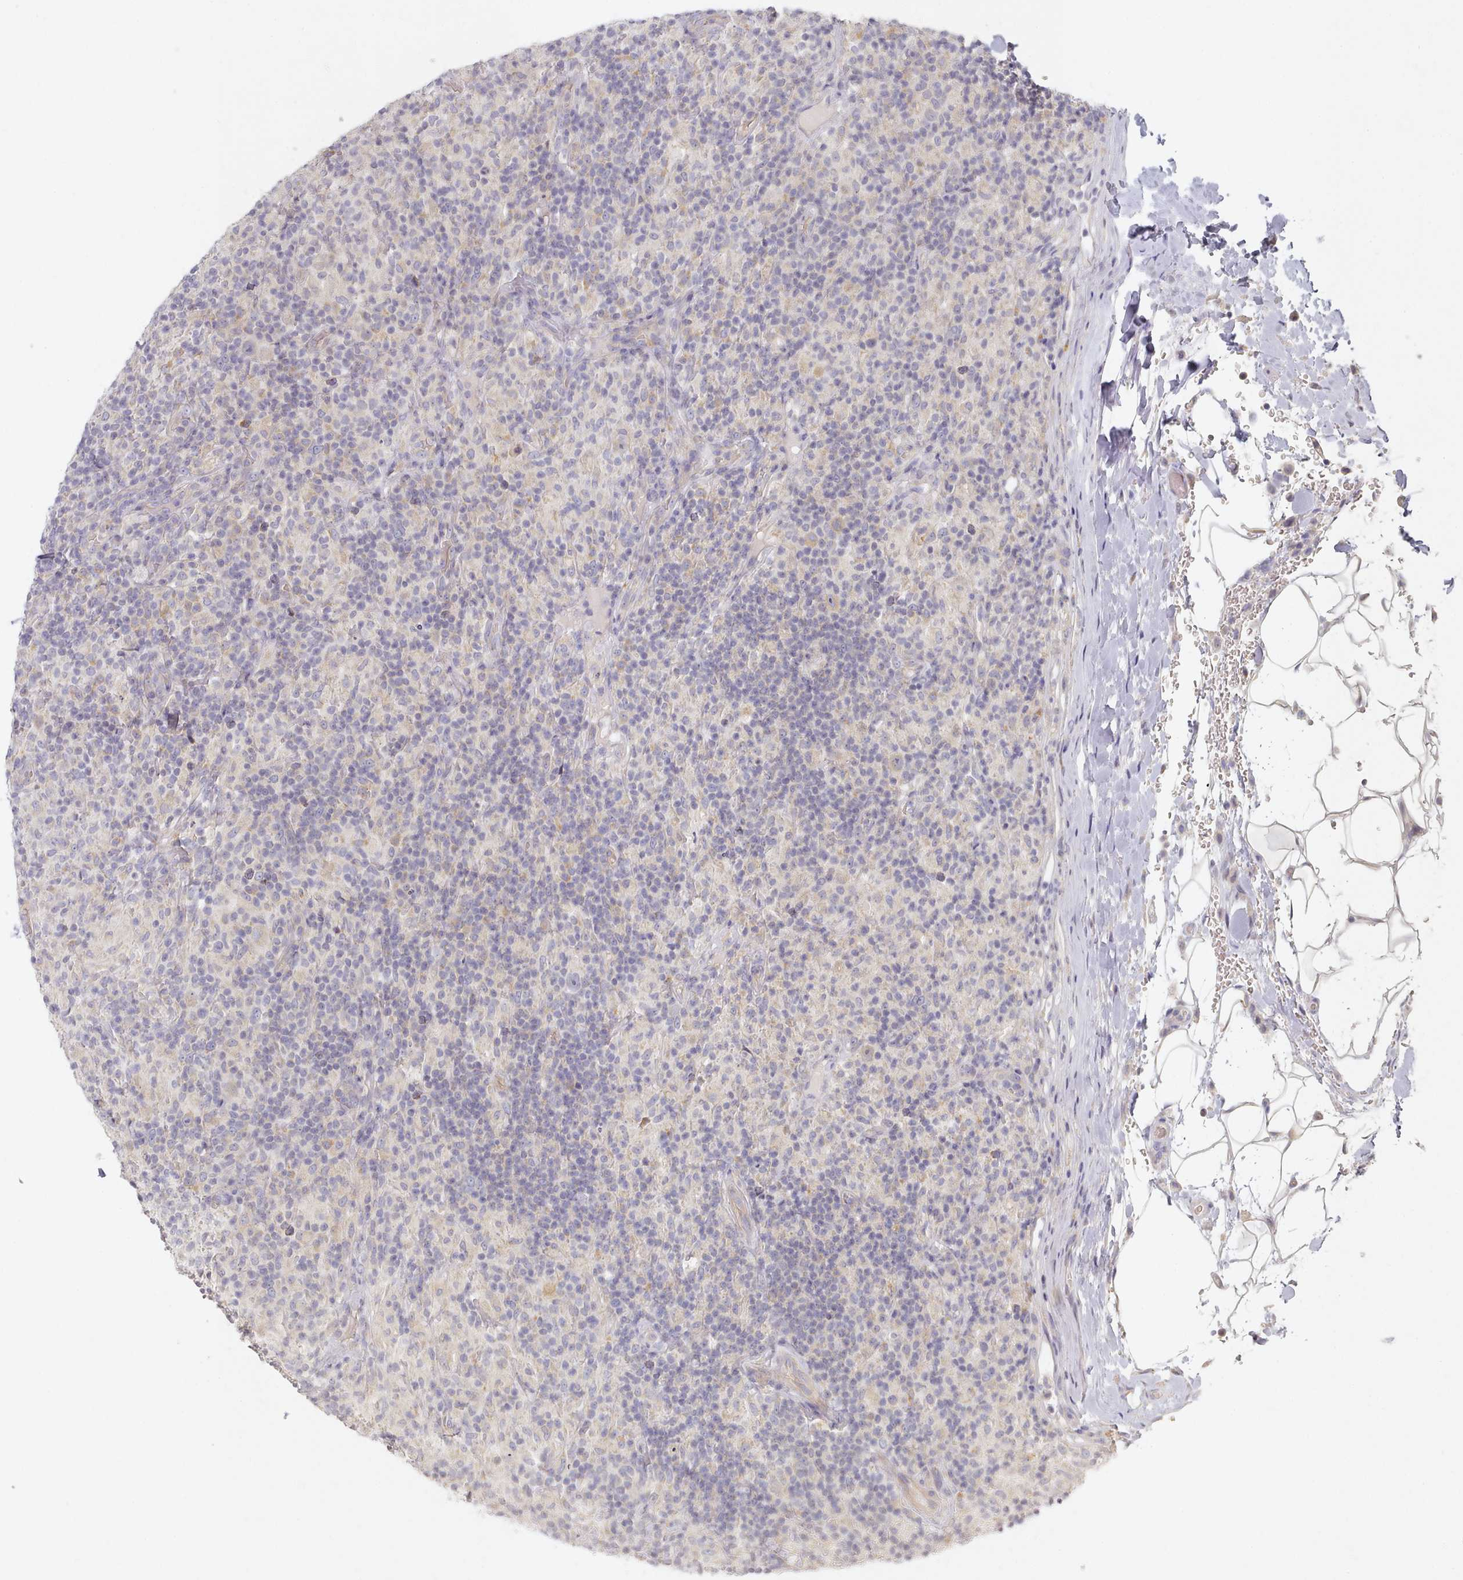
{"staining": {"intensity": "moderate", "quantity": "25%-75%", "location": "cytoplasmic/membranous"}, "tissue": "lymphoma", "cell_type": "Tumor cells", "image_type": "cancer", "snomed": [{"axis": "morphology", "description": "Hodgkin's disease, NOS"}, {"axis": "topography", "description": "Lymph node"}], "caption": "Lymphoma stained with IHC reveals moderate cytoplasmic/membranous expression in approximately 25%-75% of tumor cells.", "gene": "TYW1B", "patient": {"sex": "male", "age": 70}}